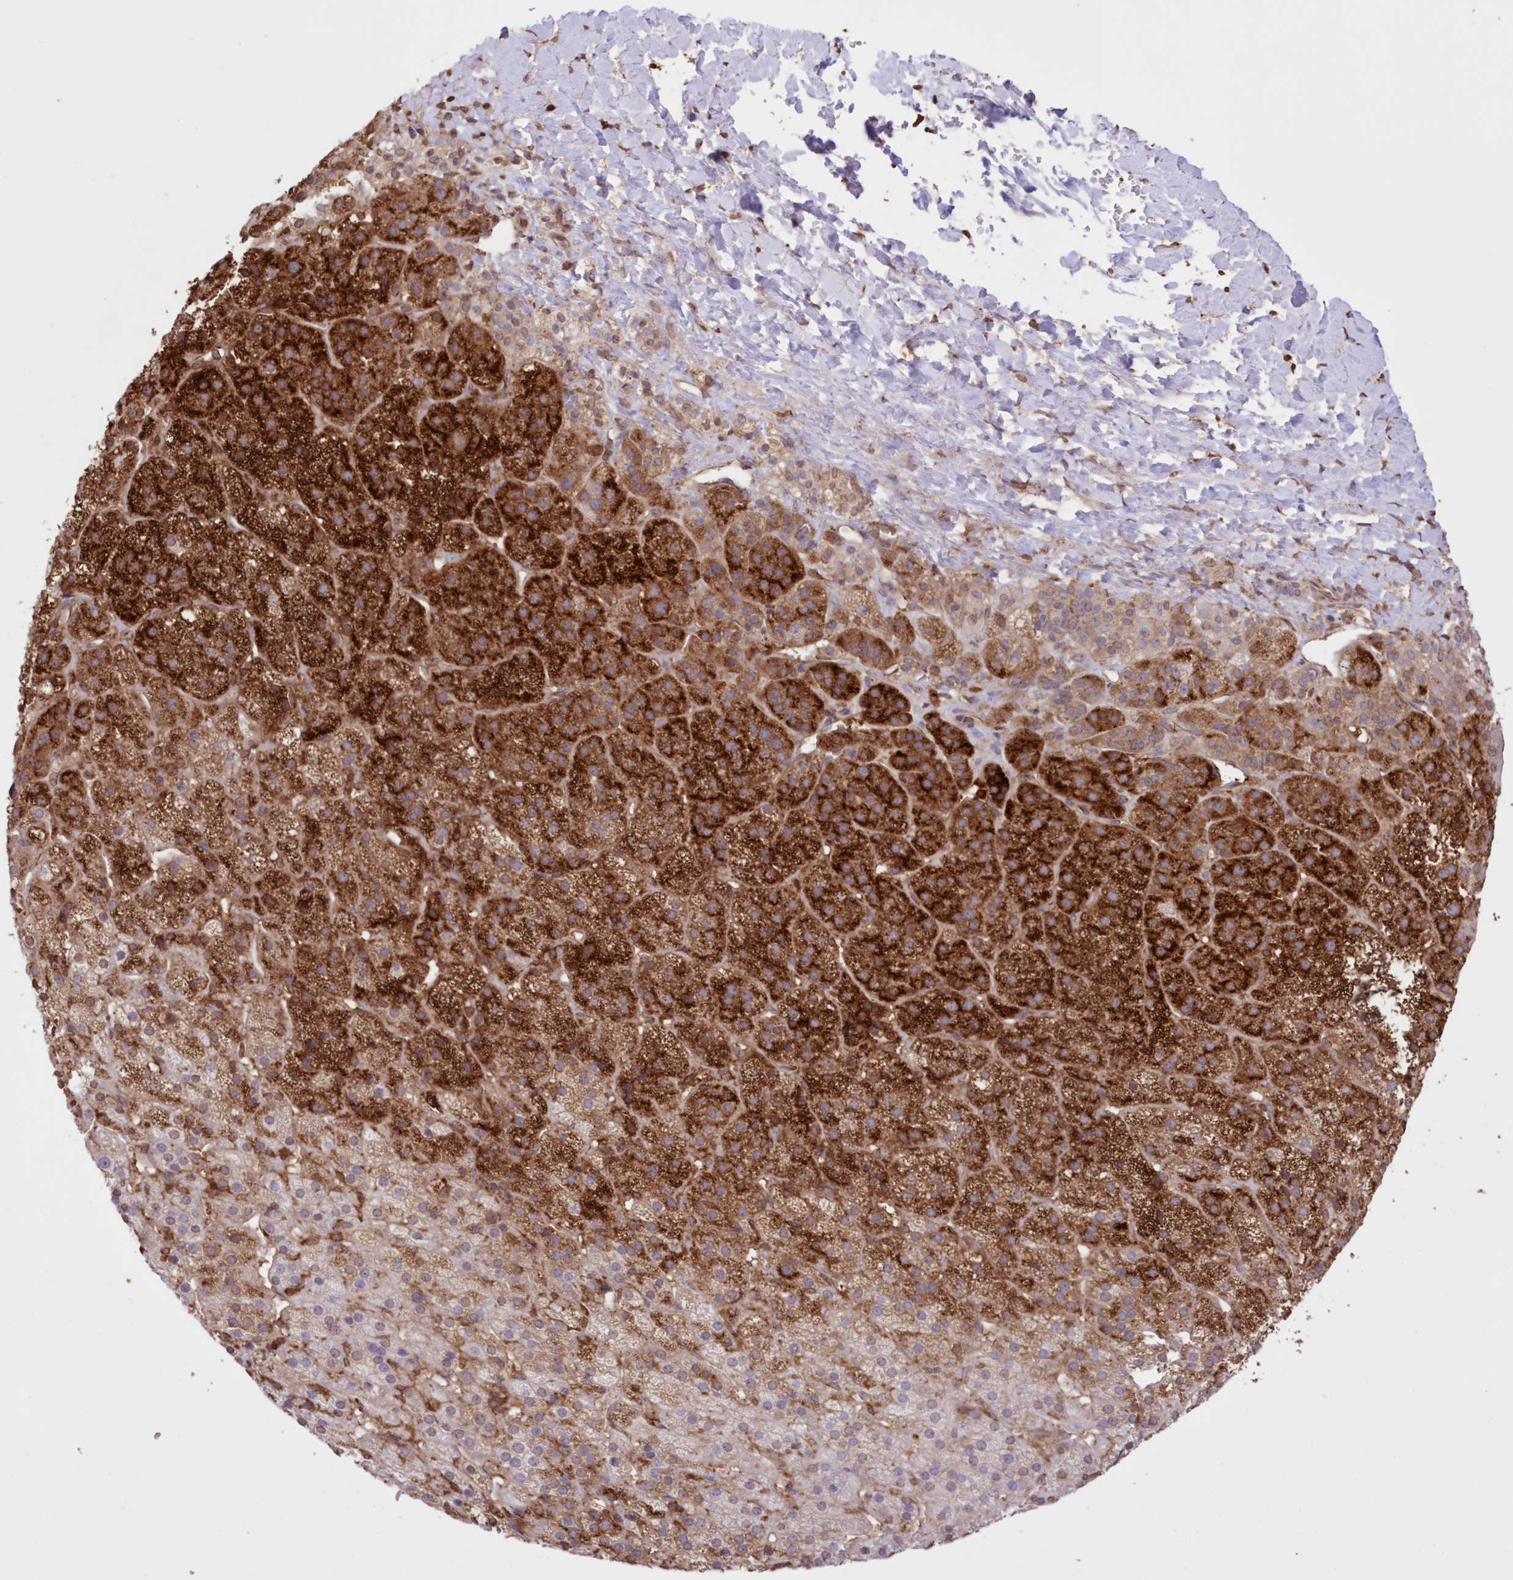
{"staining": {"intensity": "strong", "quantity": "25%-75%", "location": "cytoplasmic/membranous"}, "tissue": "adrenal gland", "cell_type": "Glandular cells", "image_type": "normal", "snomed": [{"axis": "morphology", "description": "Normal tissue, NOS"}, {"axis": "topography", "description": "Adrenal gland"}], "caption": "Adrenal gland stained with immunohistochemistry (IHC) reveals strong cytoplasmic/membranous staining in about 25%-75% of glandular cells. The protein of interest is shown in brown color, while the nuclei are stained blue.", "gene": "FCHO2", "patient": {"sex": "female", "age": 57}}